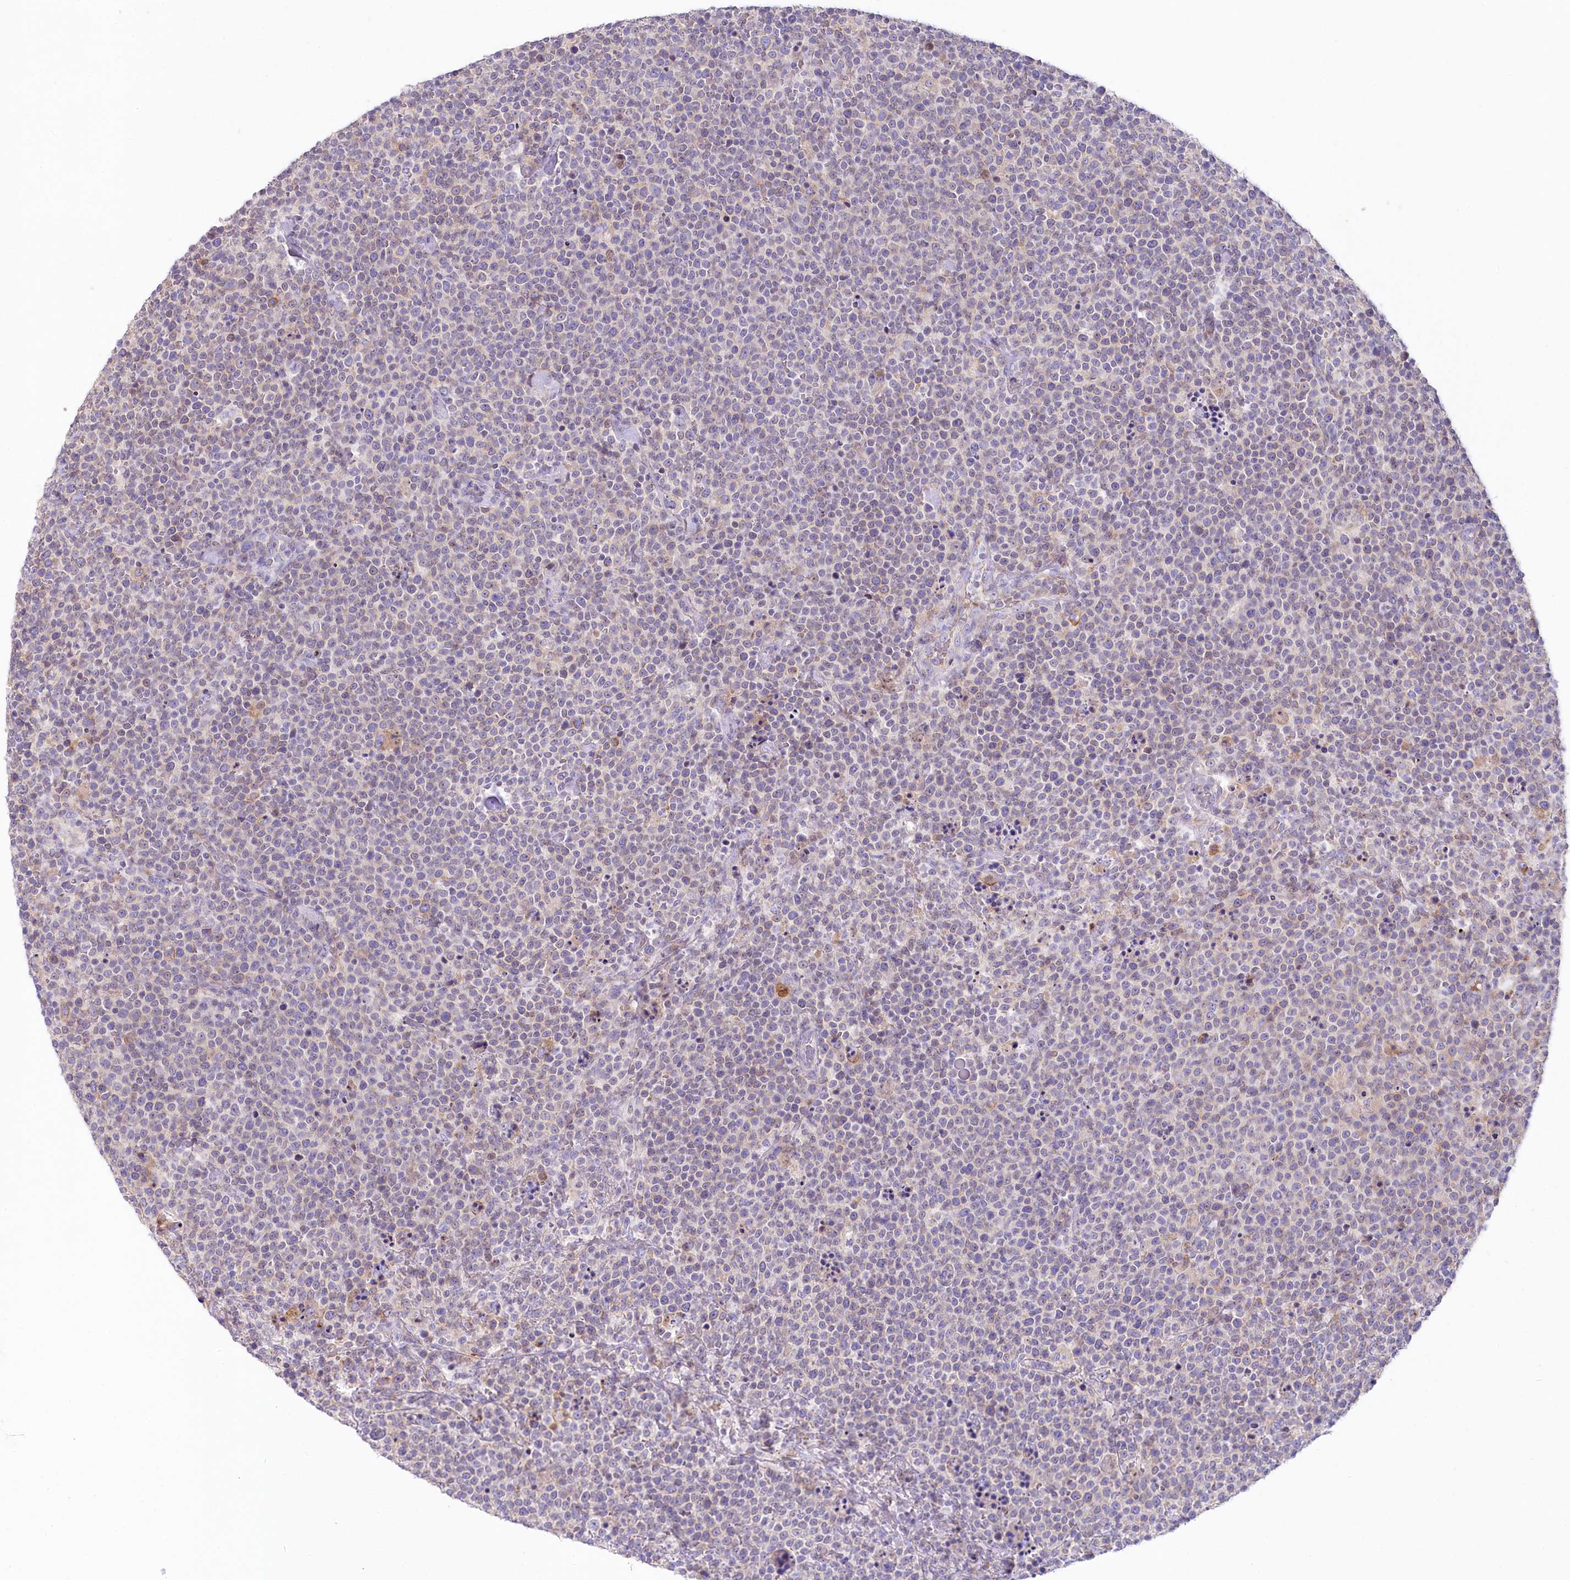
{"staining": {"intensity": "negative", "quantity": "none", "location": "none"}, "tissue": "lymphoma", "cell_type": "Tumor cells", "image_type": "cancer", "snomed": [{"axis": "morphology", "description": "Malignant lymphoma, non-Hodgkin's type, High grade"}, {"axis": "topography", "description": "Lymph node"}], "caption": "Tumor cells are negative for protein expression in human lymphoma. (DAB (3,3'-diaminobenzidine) IHC with hematoxylin counter stain).", "gene": "SLC6A11", "patient": {"sex": "male", "age": 61}}